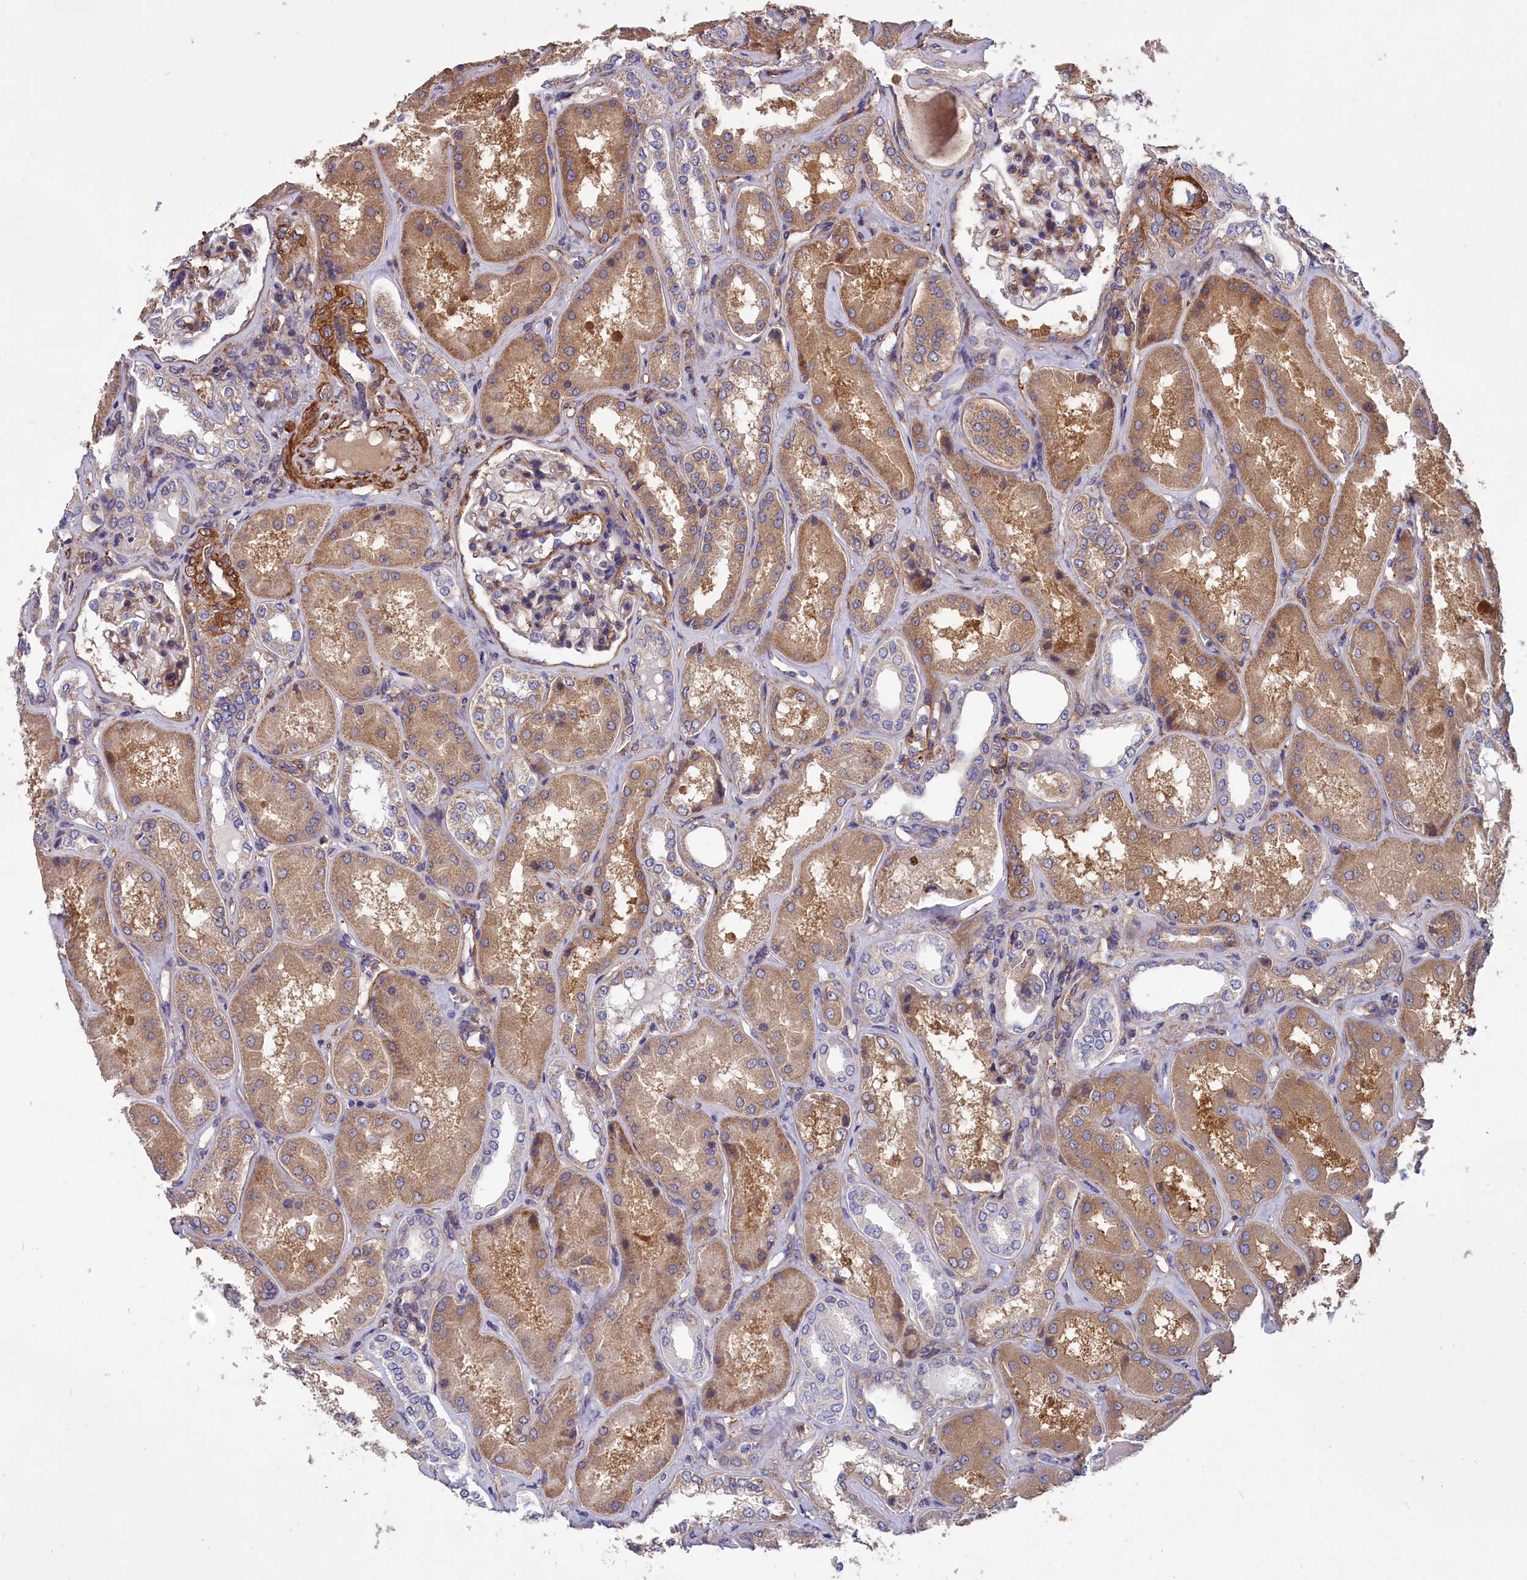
{"staining": {"intensity": "moderate", "quantity": "25%-75%", "location": "cytoplasmic/membranous"}, "tissue": "kidney", "cell_type": "Cells in glomeruli", "image_type": "normal", "snomed": [{"axis": "morphology", "description": "Normal tissue, NOS"}, {"axis": "topography", "description": "Kidney"}], "caption": "Kidney stained with IHC displays moderate cytoplasmic/membranous expression in approximately 25%-75% of cells in glomeruli.", "gene": "AMDHD2", "patient": {"sex": "female", "age": 56}}